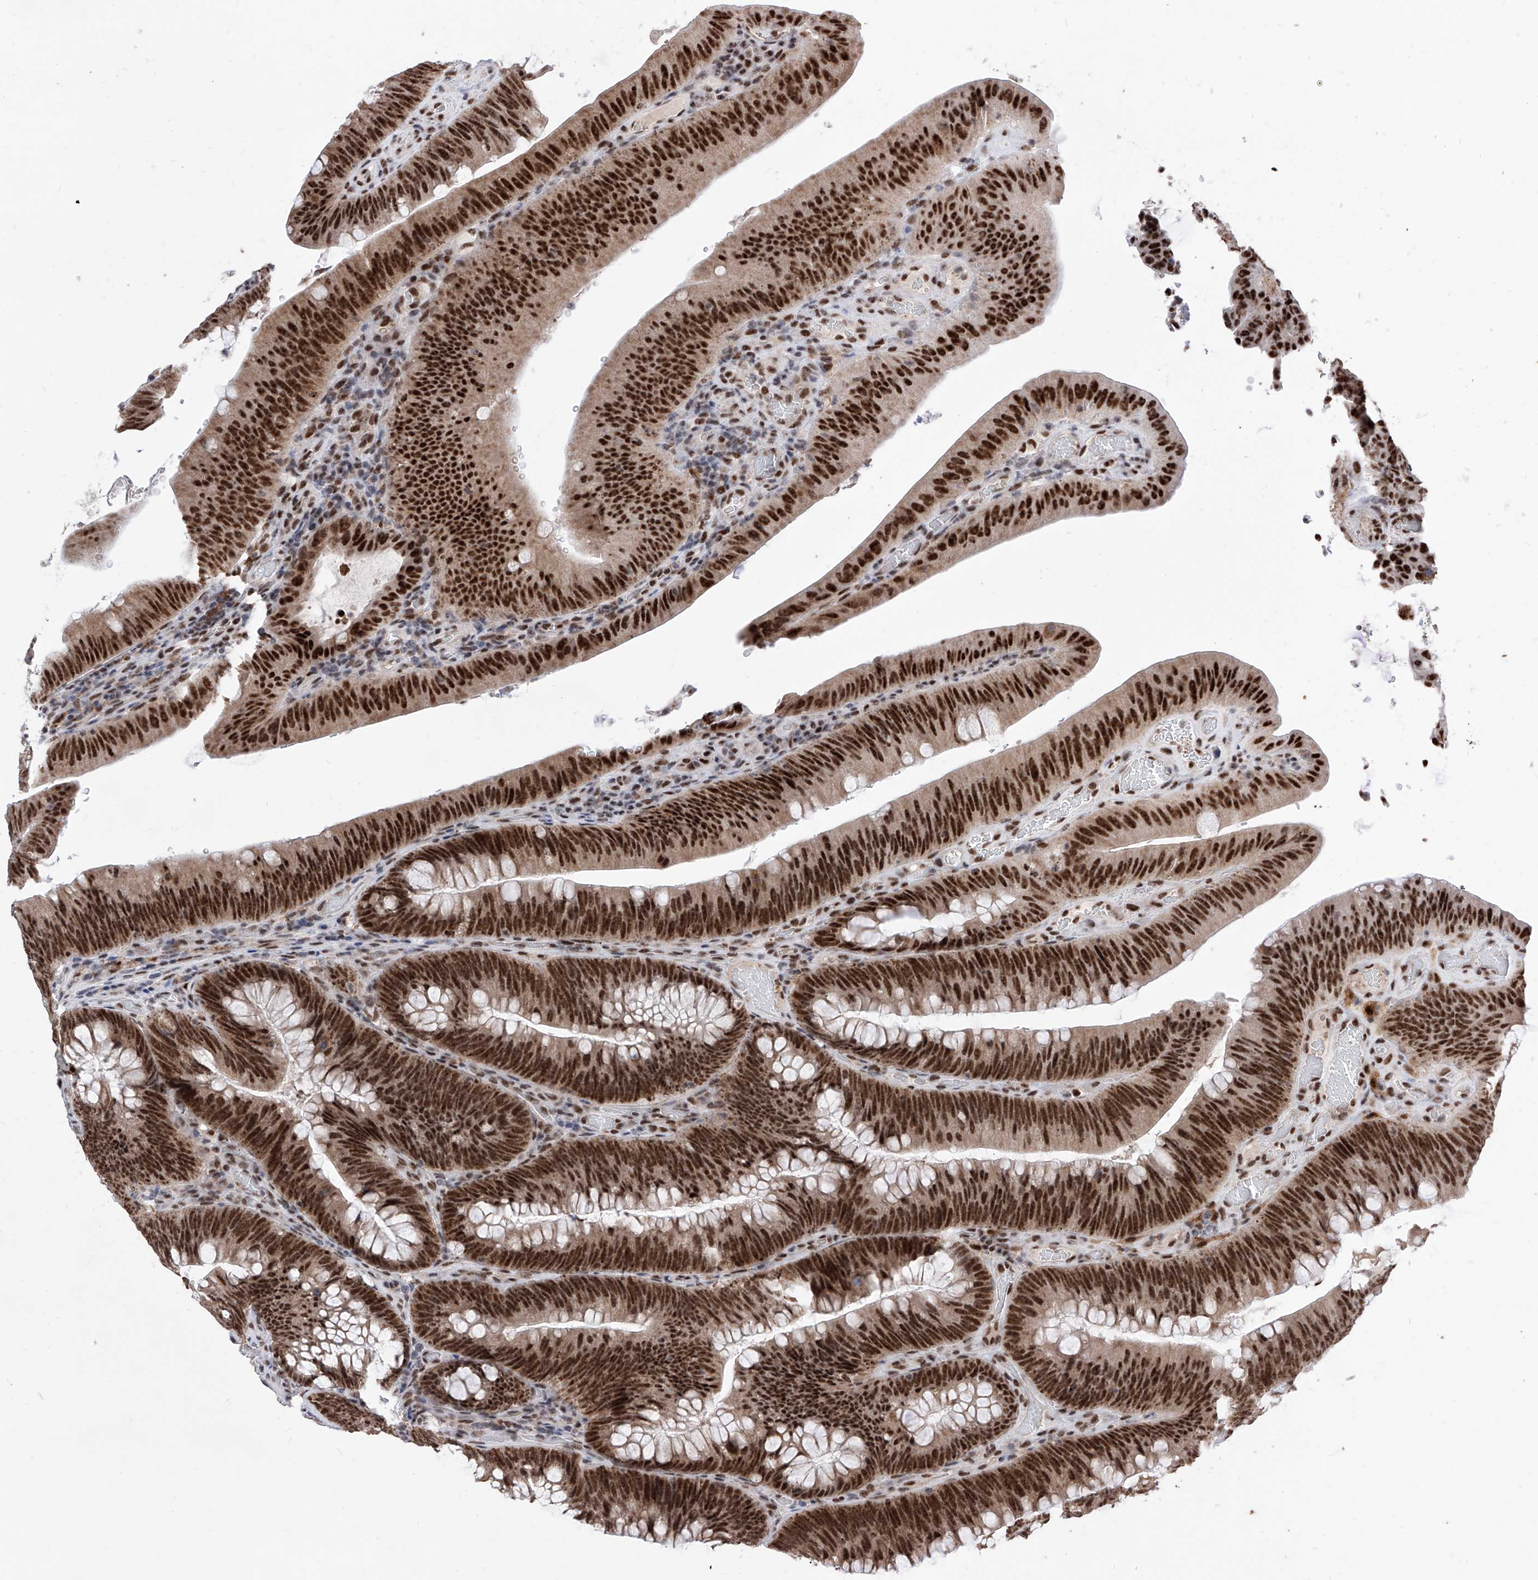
{"staining": {"intensity": "strong", "quantity": ">75%", "location": "nuclear"}, "tissue": "colorectal cancer", "cell_type": "Tumor cells", "image_type": "cancer", "snomed": [{"axis": "morphology", "description": "Normal tissue, NOS"}, {"axis": "topography", "description": "Colon"}], "caption": "Immunohistochemical staining of human colorectal cancer demonstrates strong nuclear protein expression in approximately >75% of tumor cells.", "gene": "PHF5A", "patient": {"sex": "female", "age": 82}}